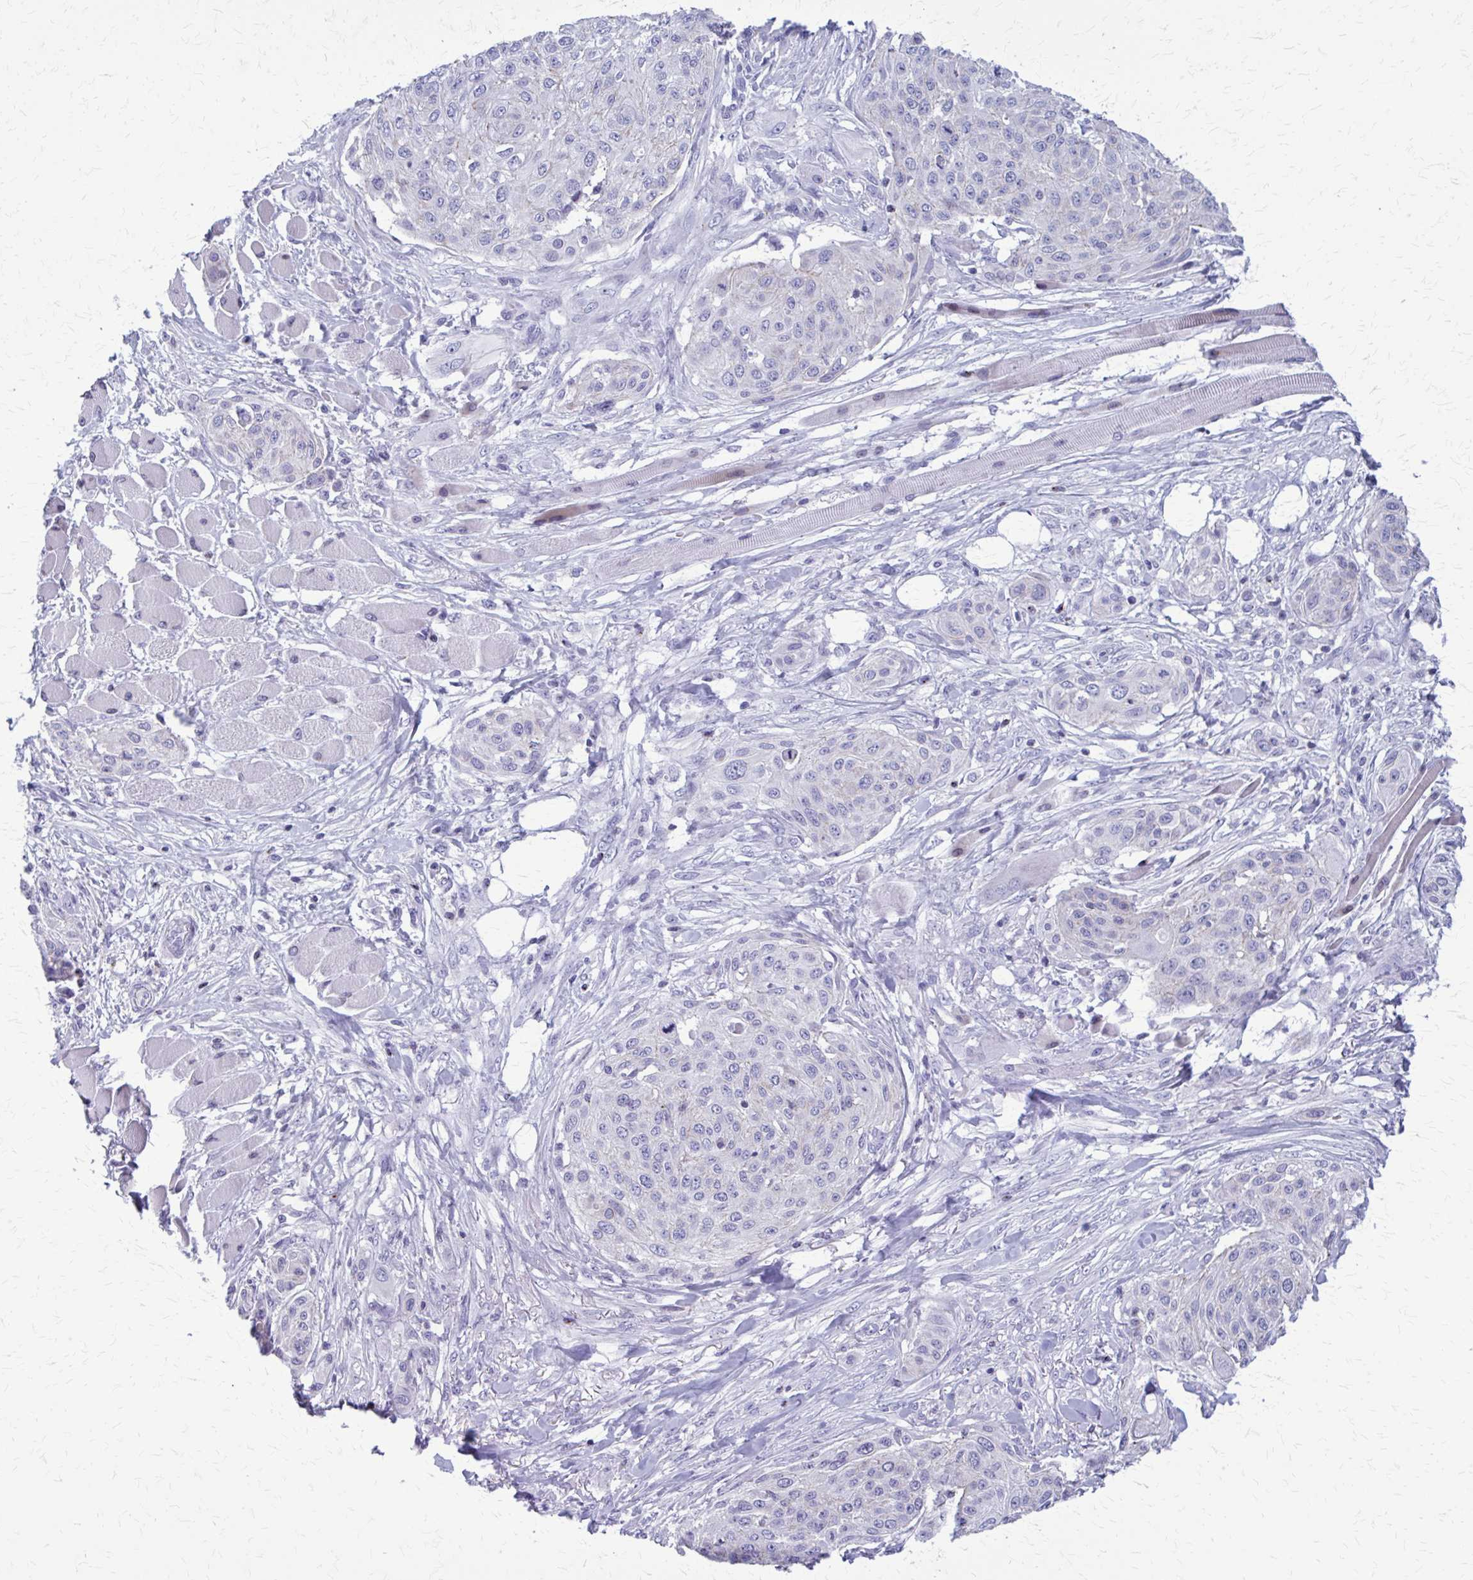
{"staining": {"intensity": "negative", "quantity": "none", "location": "none"}, "tissue": "skin cancer", "cell_type": "Tumor cells", "image_type": "cancer", "snomed": [{"axis": "morphology", "description": "Squamous cell carcinoma, NOS"}, {"axis": "topography", "description": "Skin"}], "caption": "Tumor cells show no significant protein staining in skin cancer (squamous cell carcinoma). (DAB immunohistochemistry (IHC) with hematoxylin counter stain).", "gene": "PEDS1", "patient": {"sex": "female", "age": 87}}